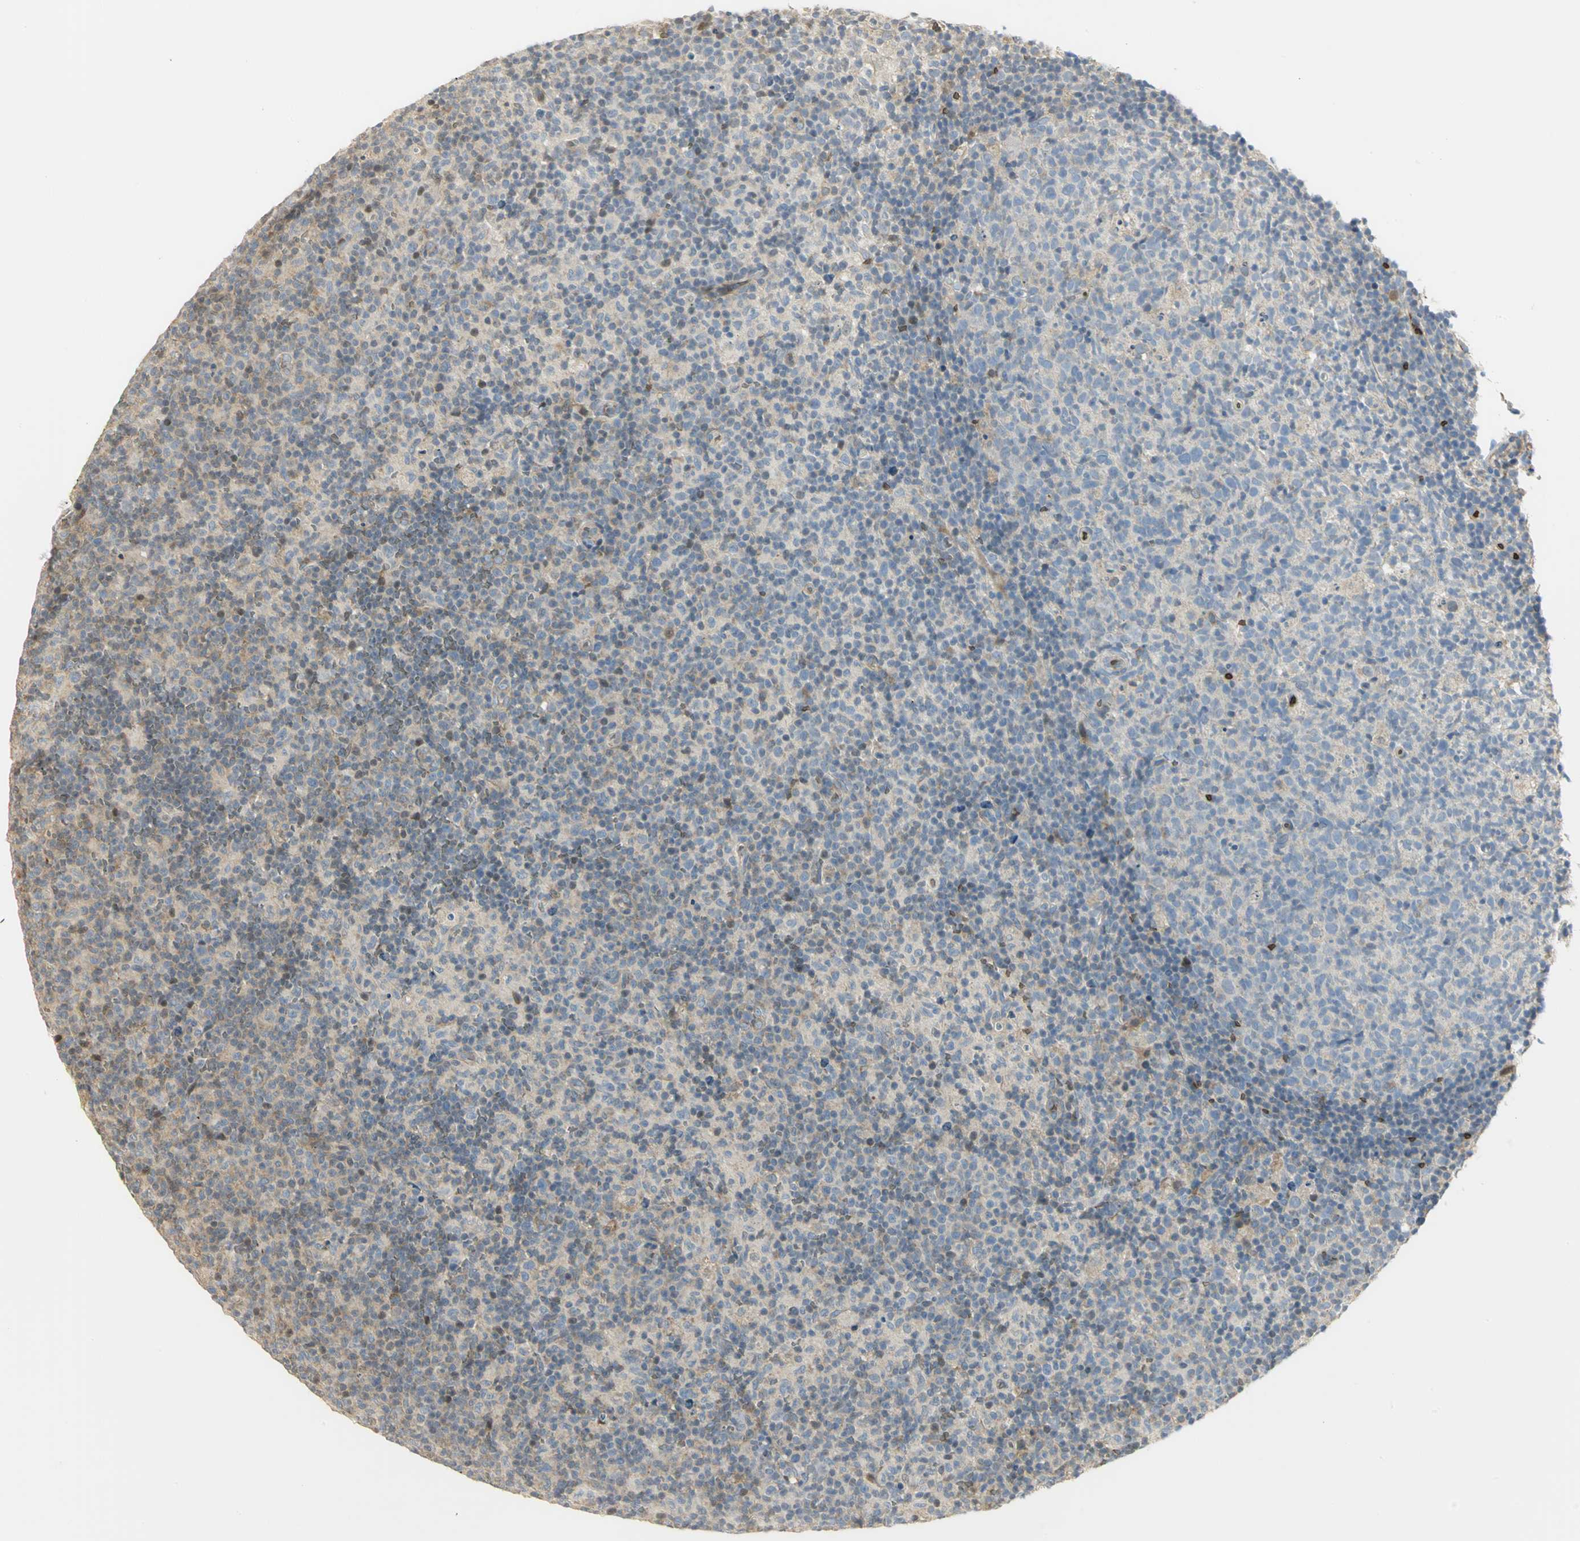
{"staining": {"intensity": "moderate", "quantity": "<25%", "location": "nuclear"}, "tissue": "lymph node", "cell_type": "Germinal center cells", "image_type": "normal", "snomed": [{"axis": "morphology", "description": "Normal tissue, NOS"}, {"axis": "morphology", "description": "Inflammation, NOS"}, {"axis": "topography", "description": "Lymph node"}], "caption": "Protein expression analysis of benign lymph node demonstrates moderate nuclear positivity in approximately <25% of germinal center cells. The staining was performed using DAB (3,3'-diaminobenzidine), with brown indicating positive protein expression. Nuclei are stained blue with hematoxylin.", "gene": "ANK1", "patient": {"sex": "male", "age": 55}}